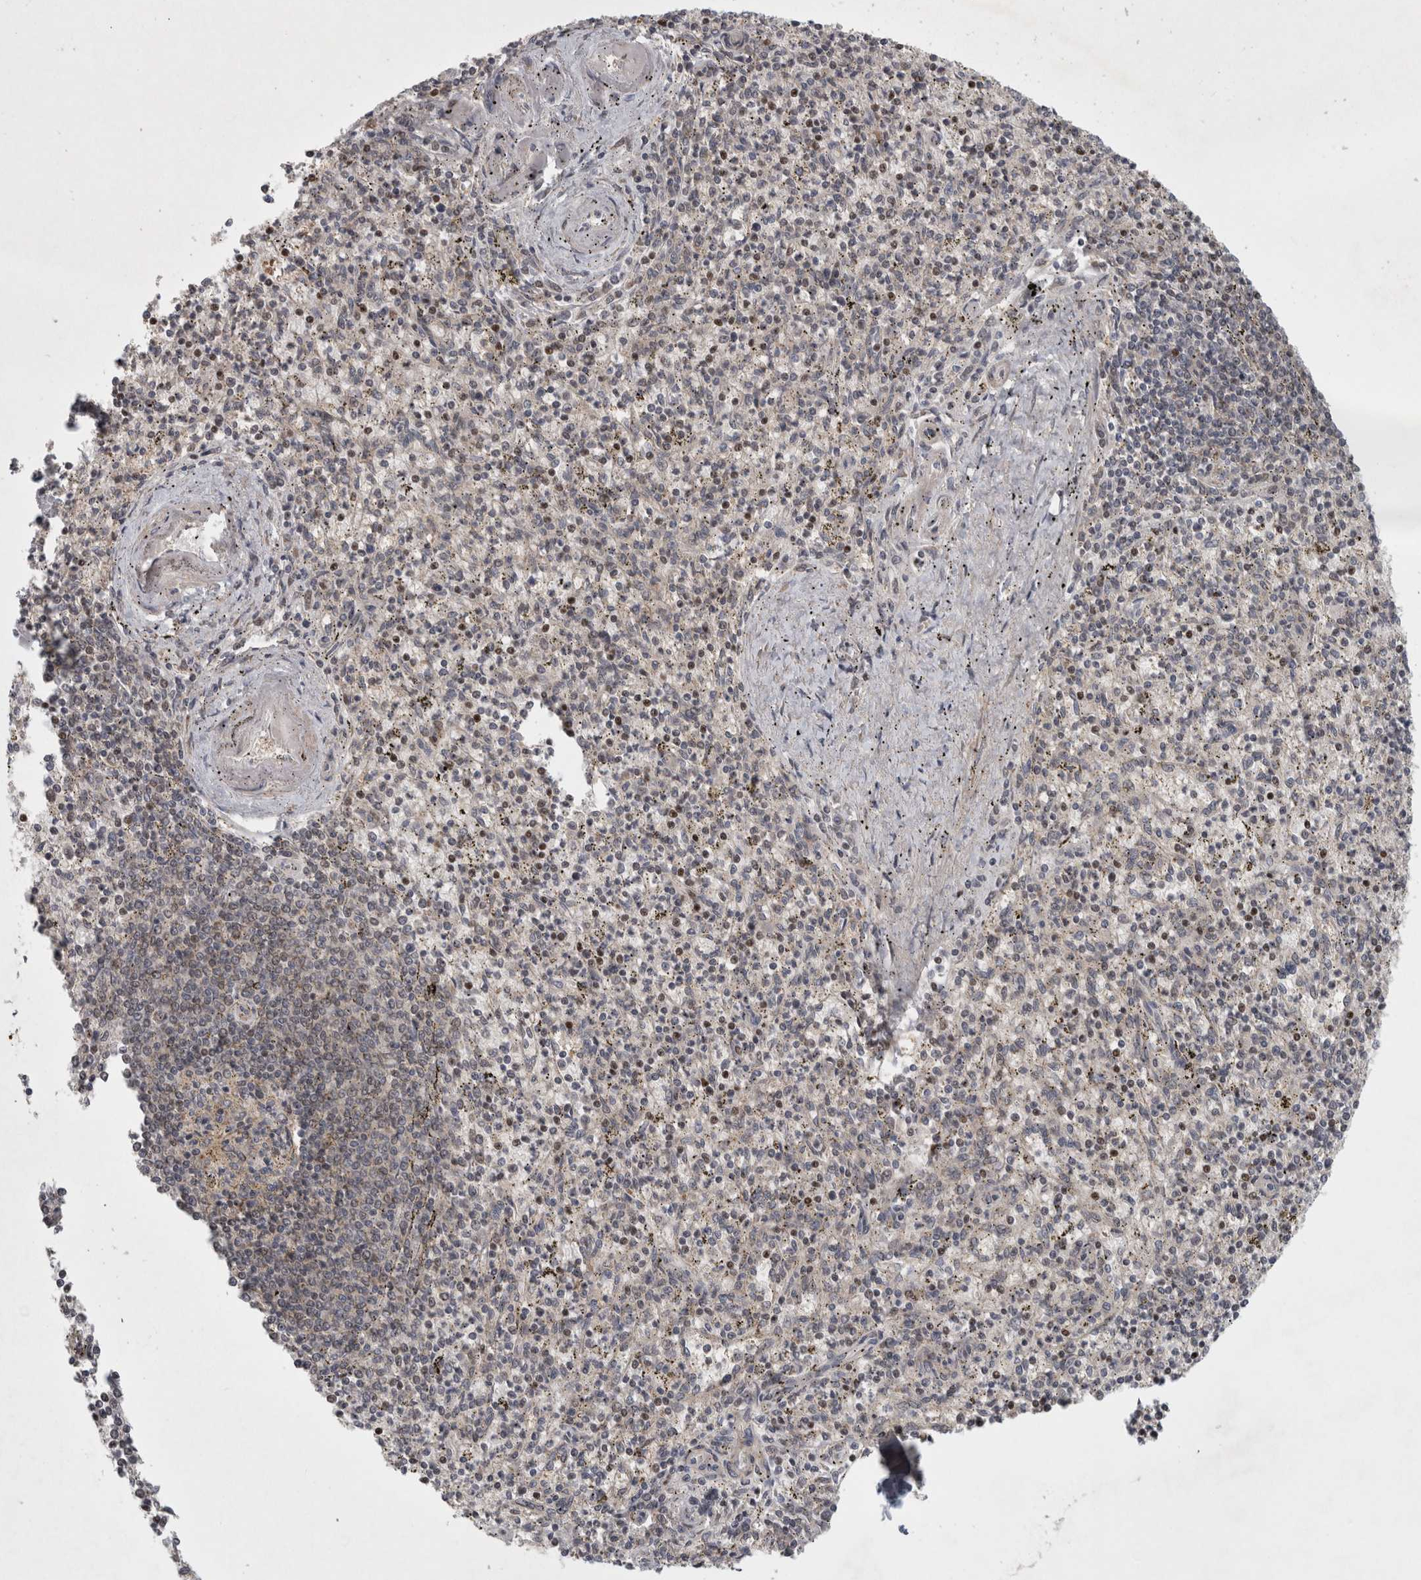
{"staining": {"intensity": "strong", "quantity": "<25%", "location": "nuclear"}, "tissue": "spleen", "cell_type": "Cells in red pulp", "image_type": "normal", "snomed": [{"axis": "morphology", "description": "Normal tissue, NOS"}, {"axis": "topography", "description": "Spleen"}], "caption": "Cells in red pulp display medium levels of strong nuclear positivity in approximately <25% of cells in benign spleen.", "gene": "KDM8", "patient": {"sex": "male", "age": 72}}